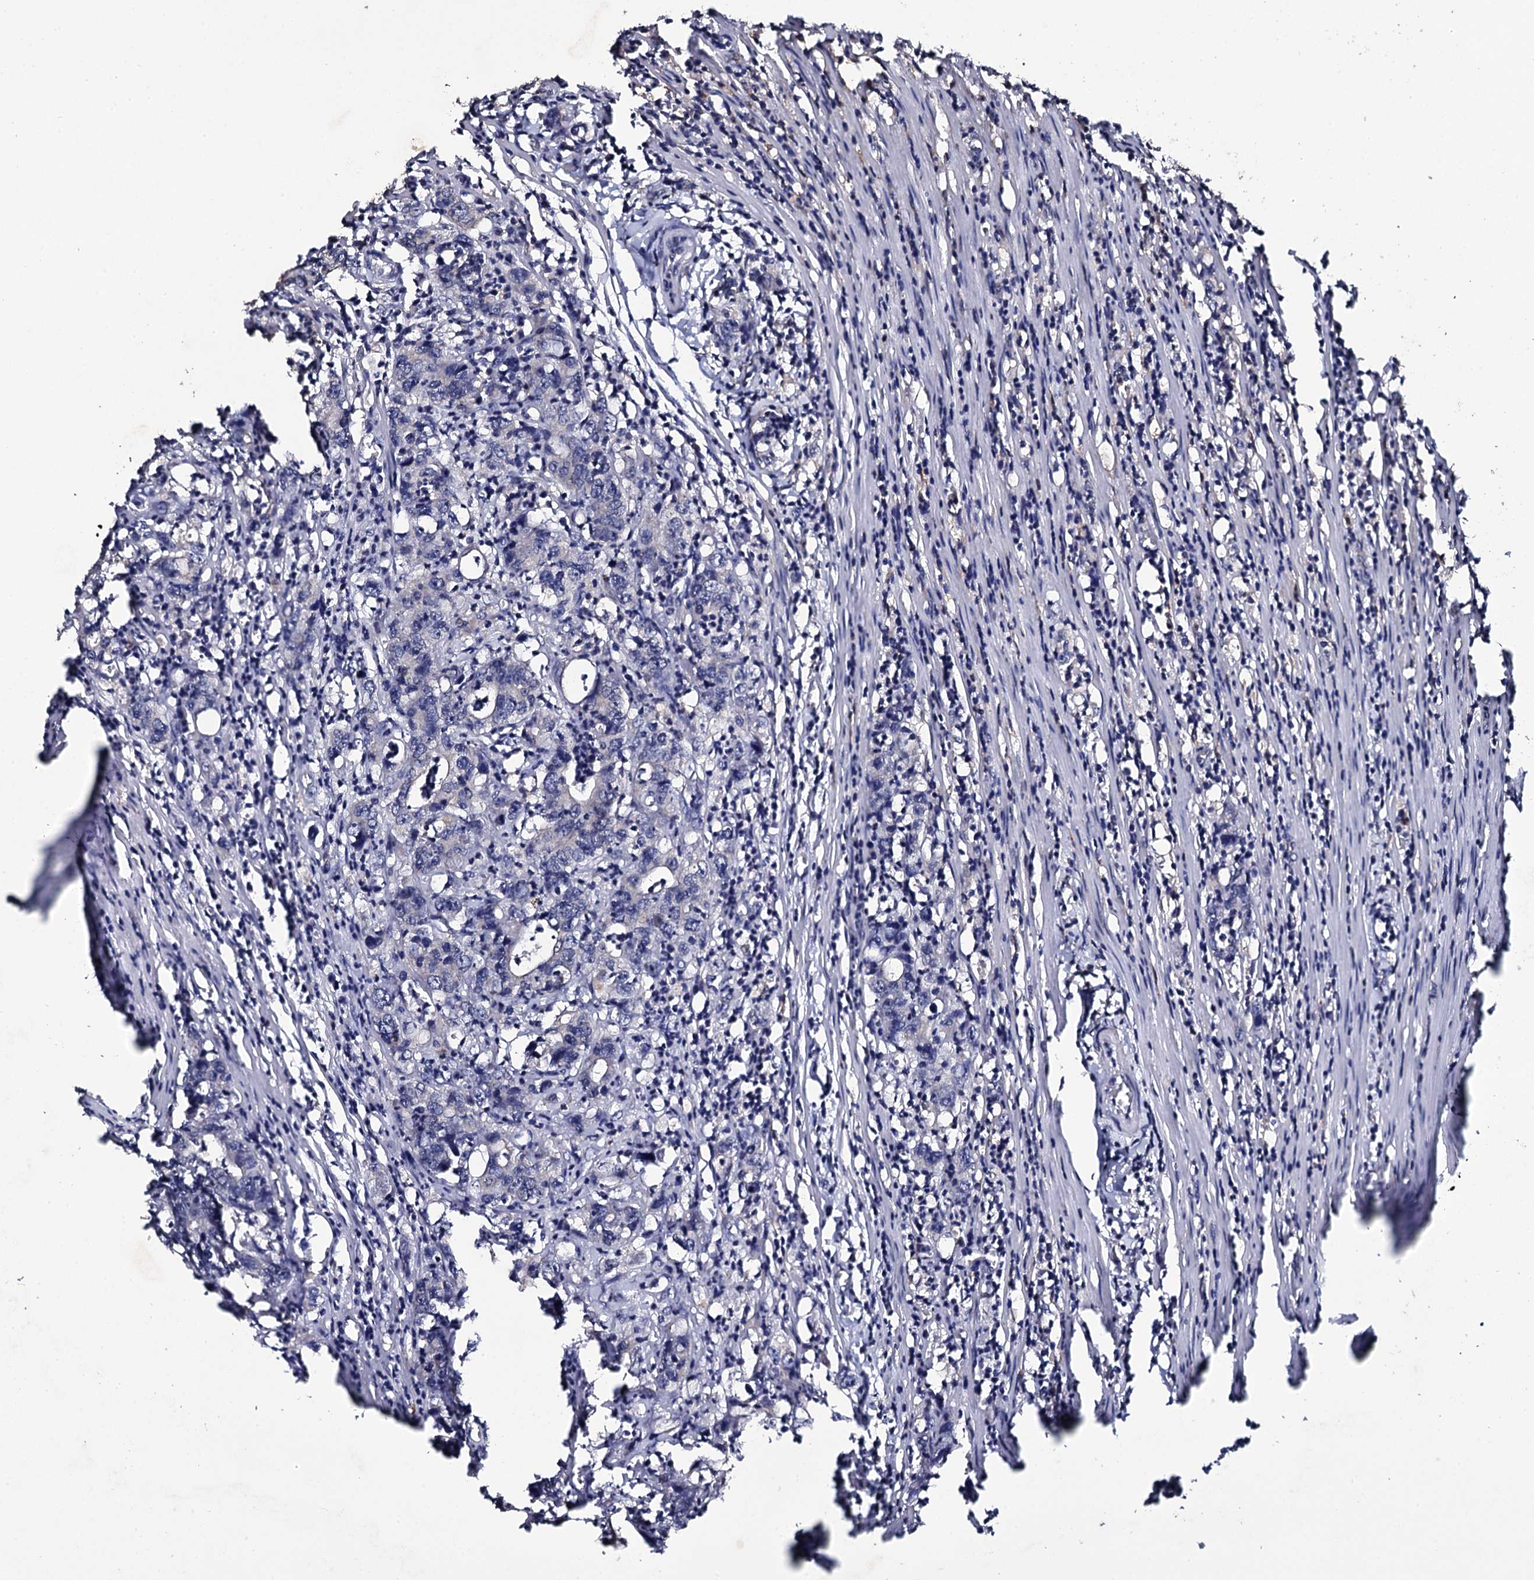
{"staining": {"intensity": "negative", "quantity": "none", "location": "none"}, "tissue": "colorectal cancer", "cell_type": "Tumor cells", "image_type": "cancer", "snomed": [{"axis": "morphology", "description": "Adenocarcinoma, NOS"}, {"axis": "topography", "description": "Colon"}], "caption": "Human colorectal cancer (adenocarcinoma) stained for a protein using IHC exhibits no expression in tumor cells.", "gene": "CRYL1", "patient": {"sex": "female", "age": 75}}